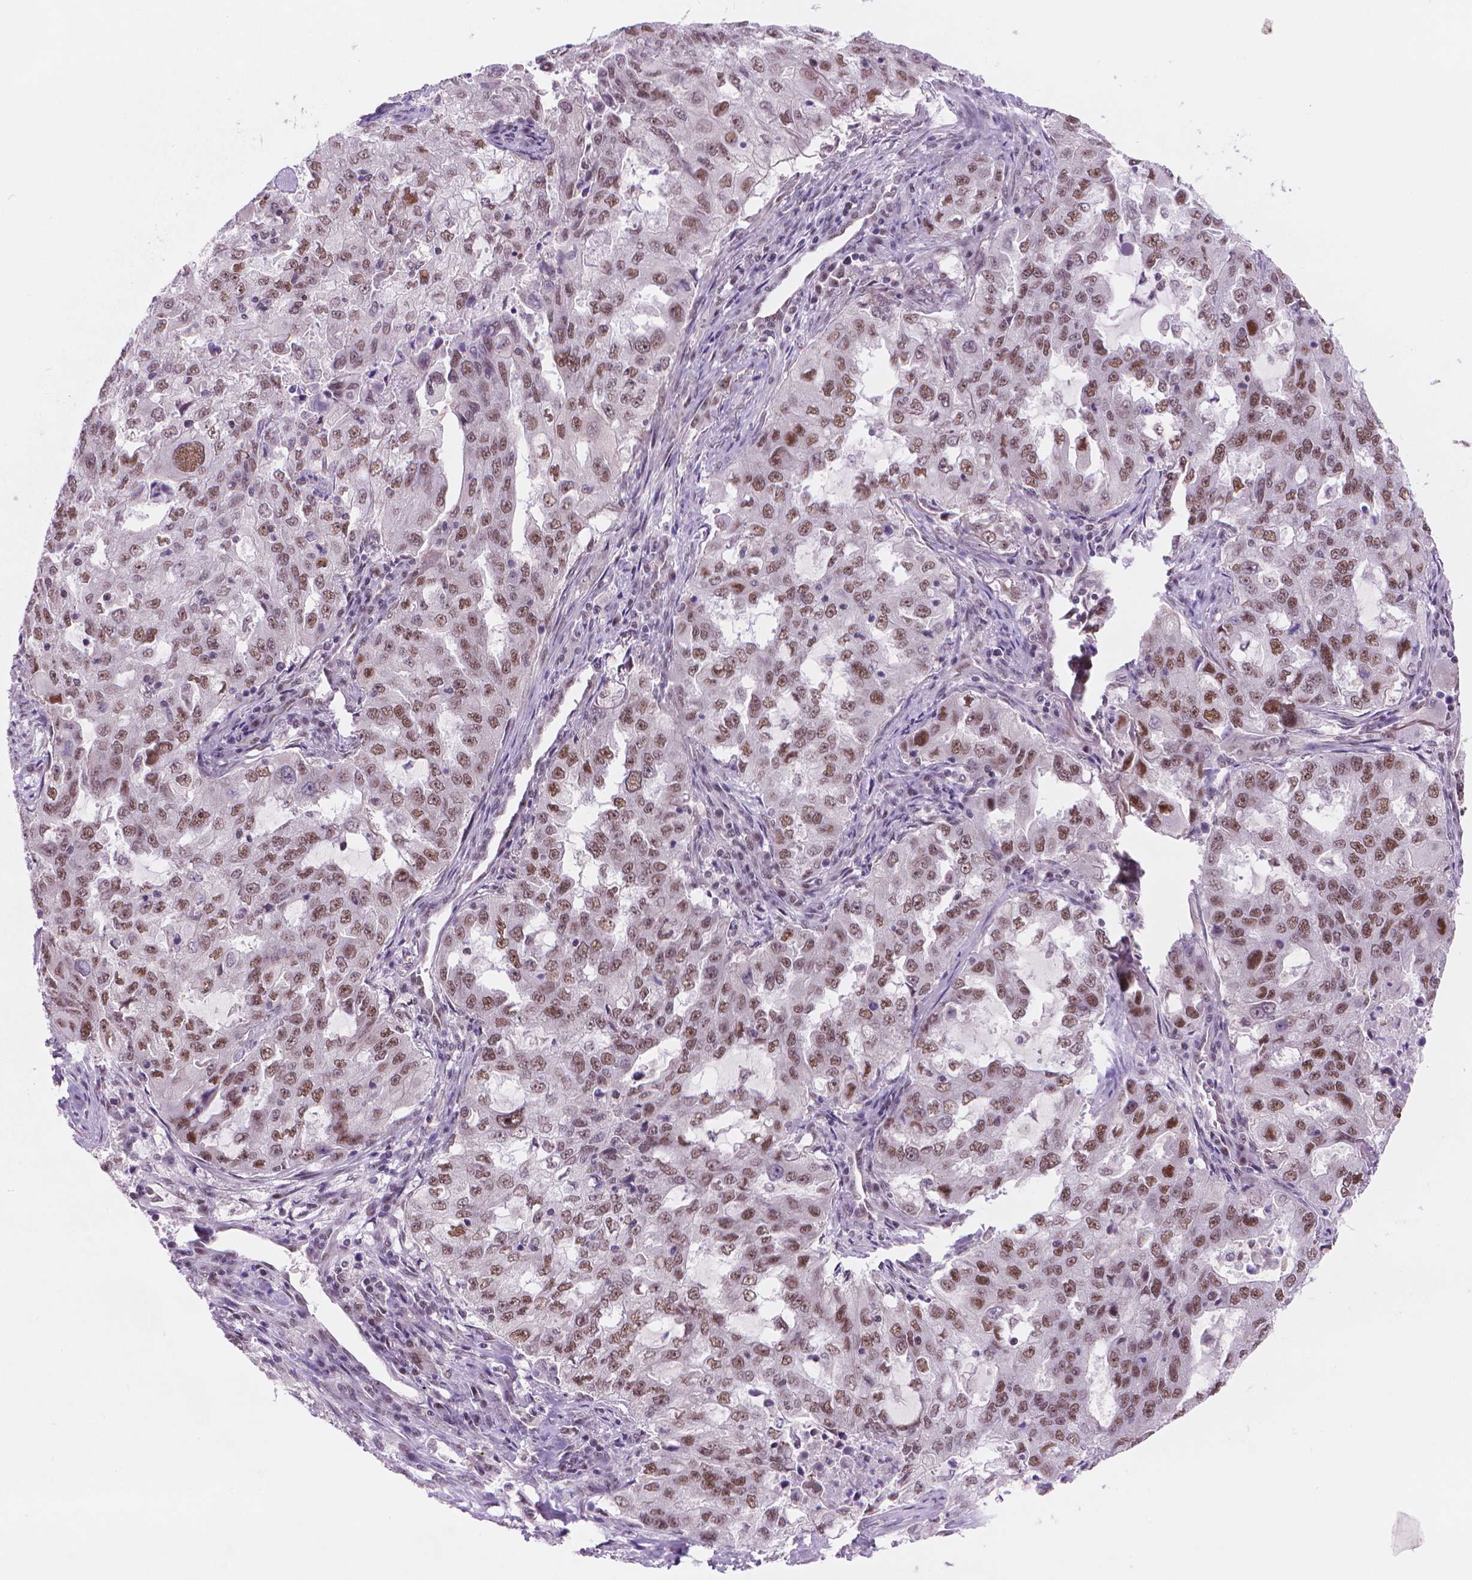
{"staining": {"intensity": "moderate", "quantity": ">75%", "location": "nuclear"}, "tissue": "lung cancer", "cell_type": "Tumor cells", "image_type": "cancer", "snomed": [{"axis": "morphology", "description": "Adenocarcinoma, NOS"}, {"axis": "topography", "description": "Lung"}], "caption": "Lung cancer was stained to show a protein in brown. There is medium levels of moderate nuclear positivity in approximately >75% of tumor cells.", "gene": "POLR3D", "patient": {"sex": "female", "age": 61}}